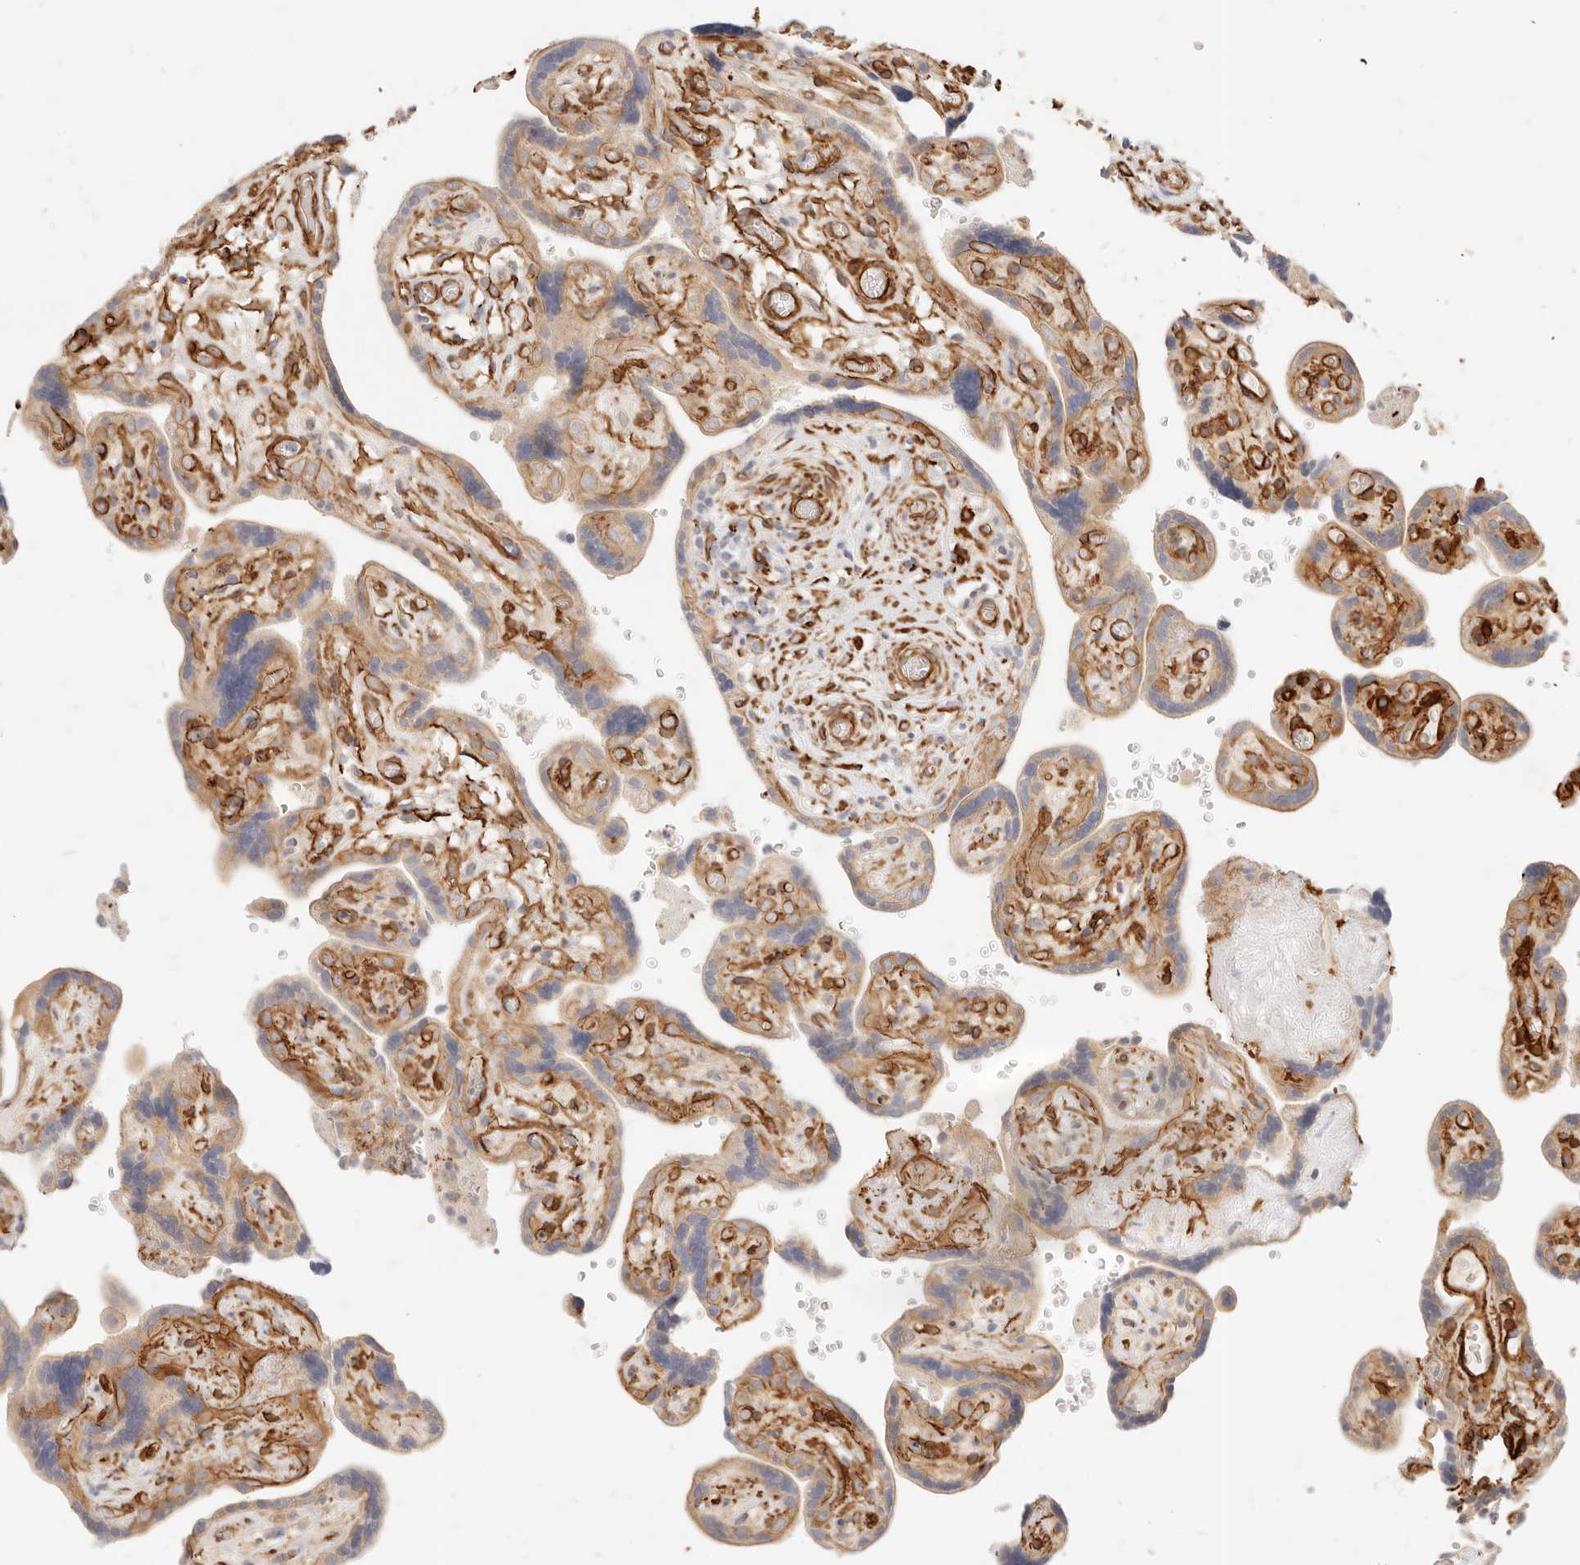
{"staining": {"intensity": "moderate", "quantity": "25%-75%", "location": "cytoplasmic/membranous"}, "tissue": "placenta", "cell_type": "Decidual cells", "image_type": "normal", "snomed": [{"axis": "morphology", "description": "Normal tissue, NOS"}, {"axis": "topography", "description": "Placenta"}], "caption": "Protein positivity by IHC exhibits moderate cytoplasmic/membranous expression in approximately 25%-75% of decidual cells in unremarkable placenta.", "gene": "TMTC2", "patient": {"sex": "female", "age": 30}}